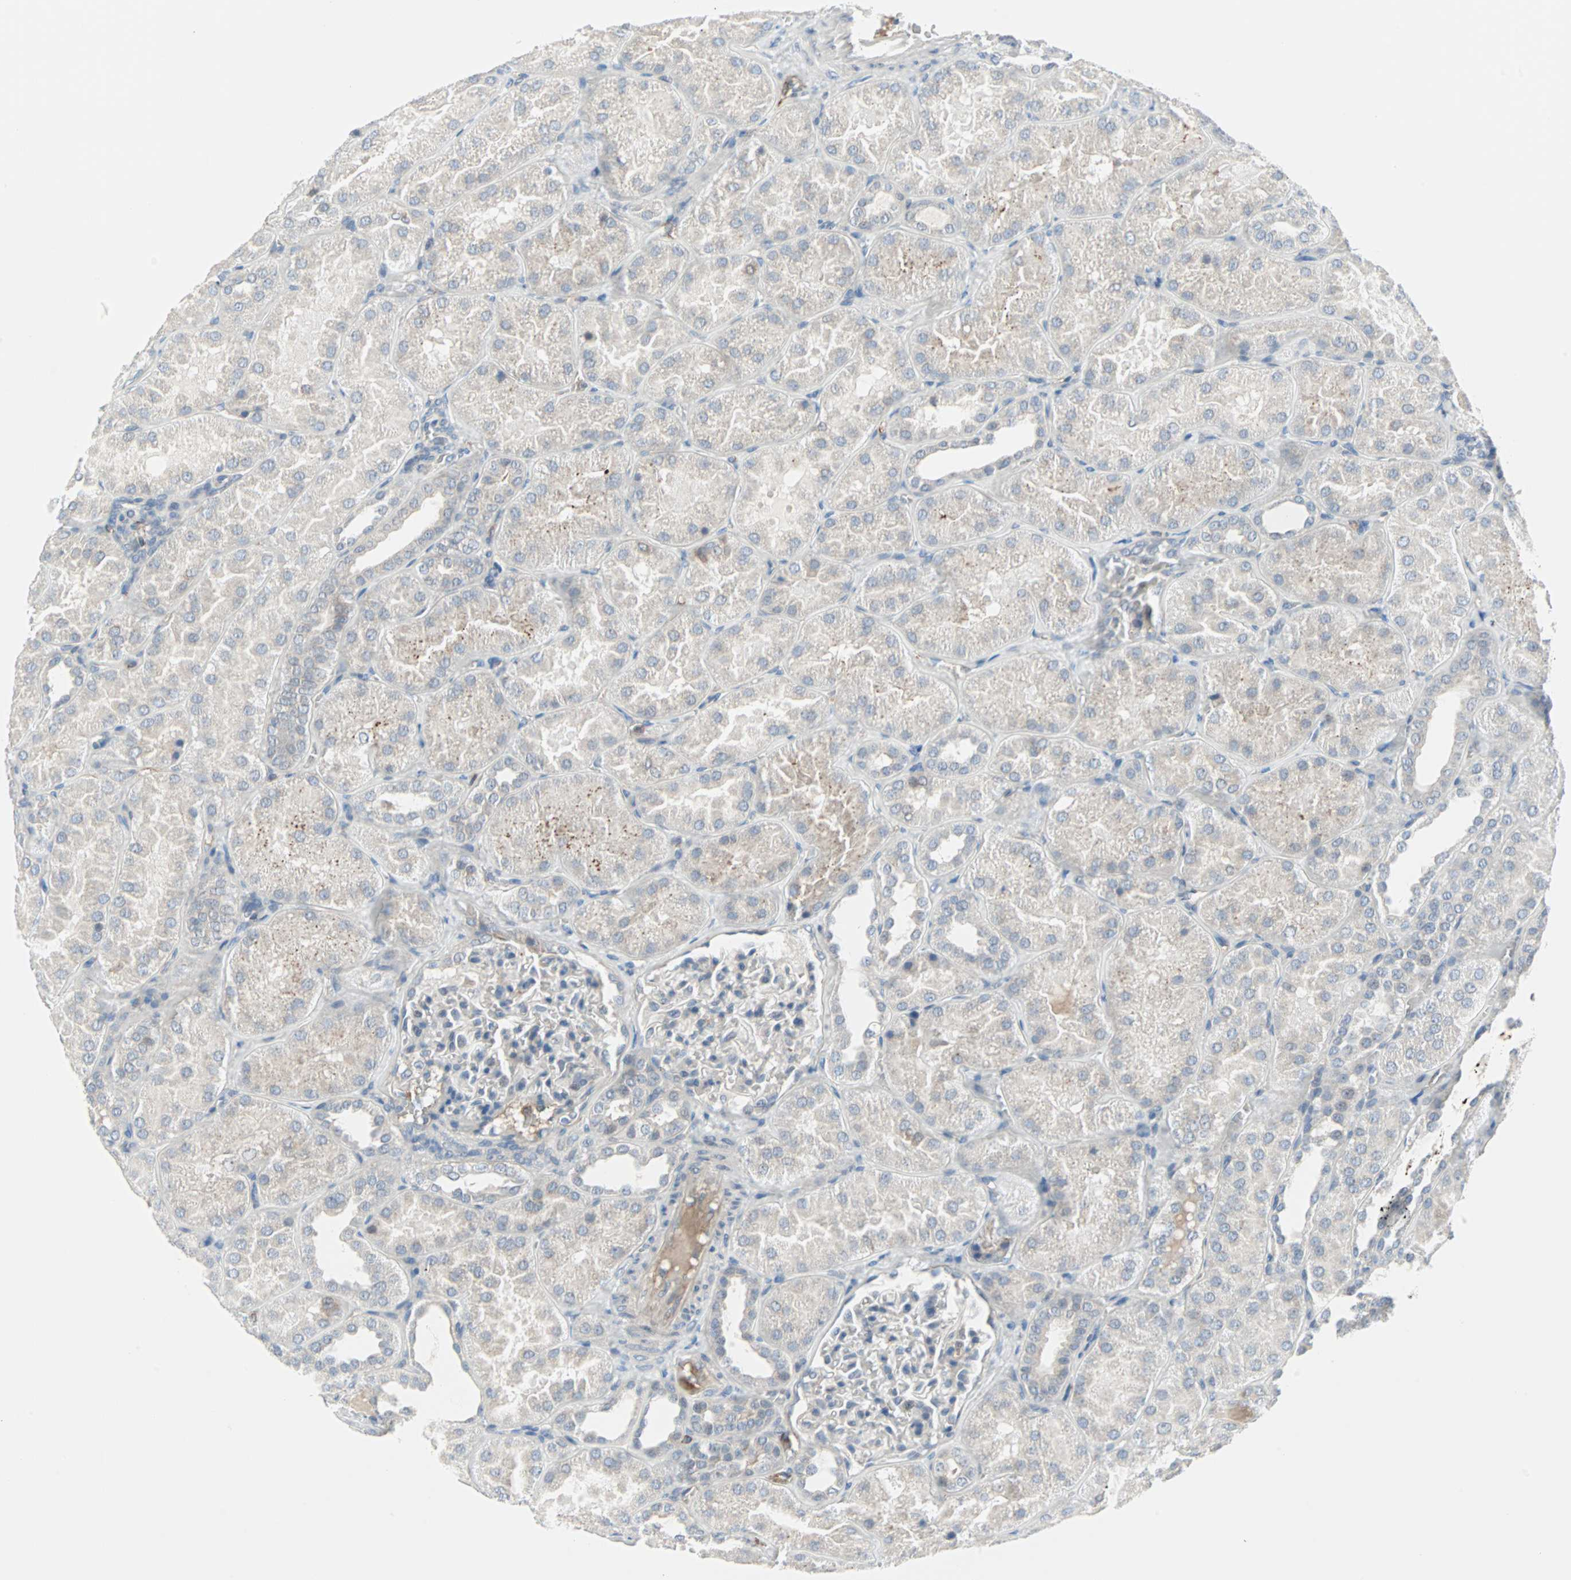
{"staining": {"intensity": "negative", "quantity": "none", "location": "none"}, "tissue": "kidney", "cell_type": "Cells in glomeruli", "image_type": "normal", "snomed": [{"axis": "morphology", "description": "Normal tissue, NOS"}, {"axis": "topography", "description": "Kidney"}], "caption": "The image demonstrates no staining of cells in glomeruli in benign kidney.", "gene": "CASP3", "patient": {"sex": "male", "age": 28}}